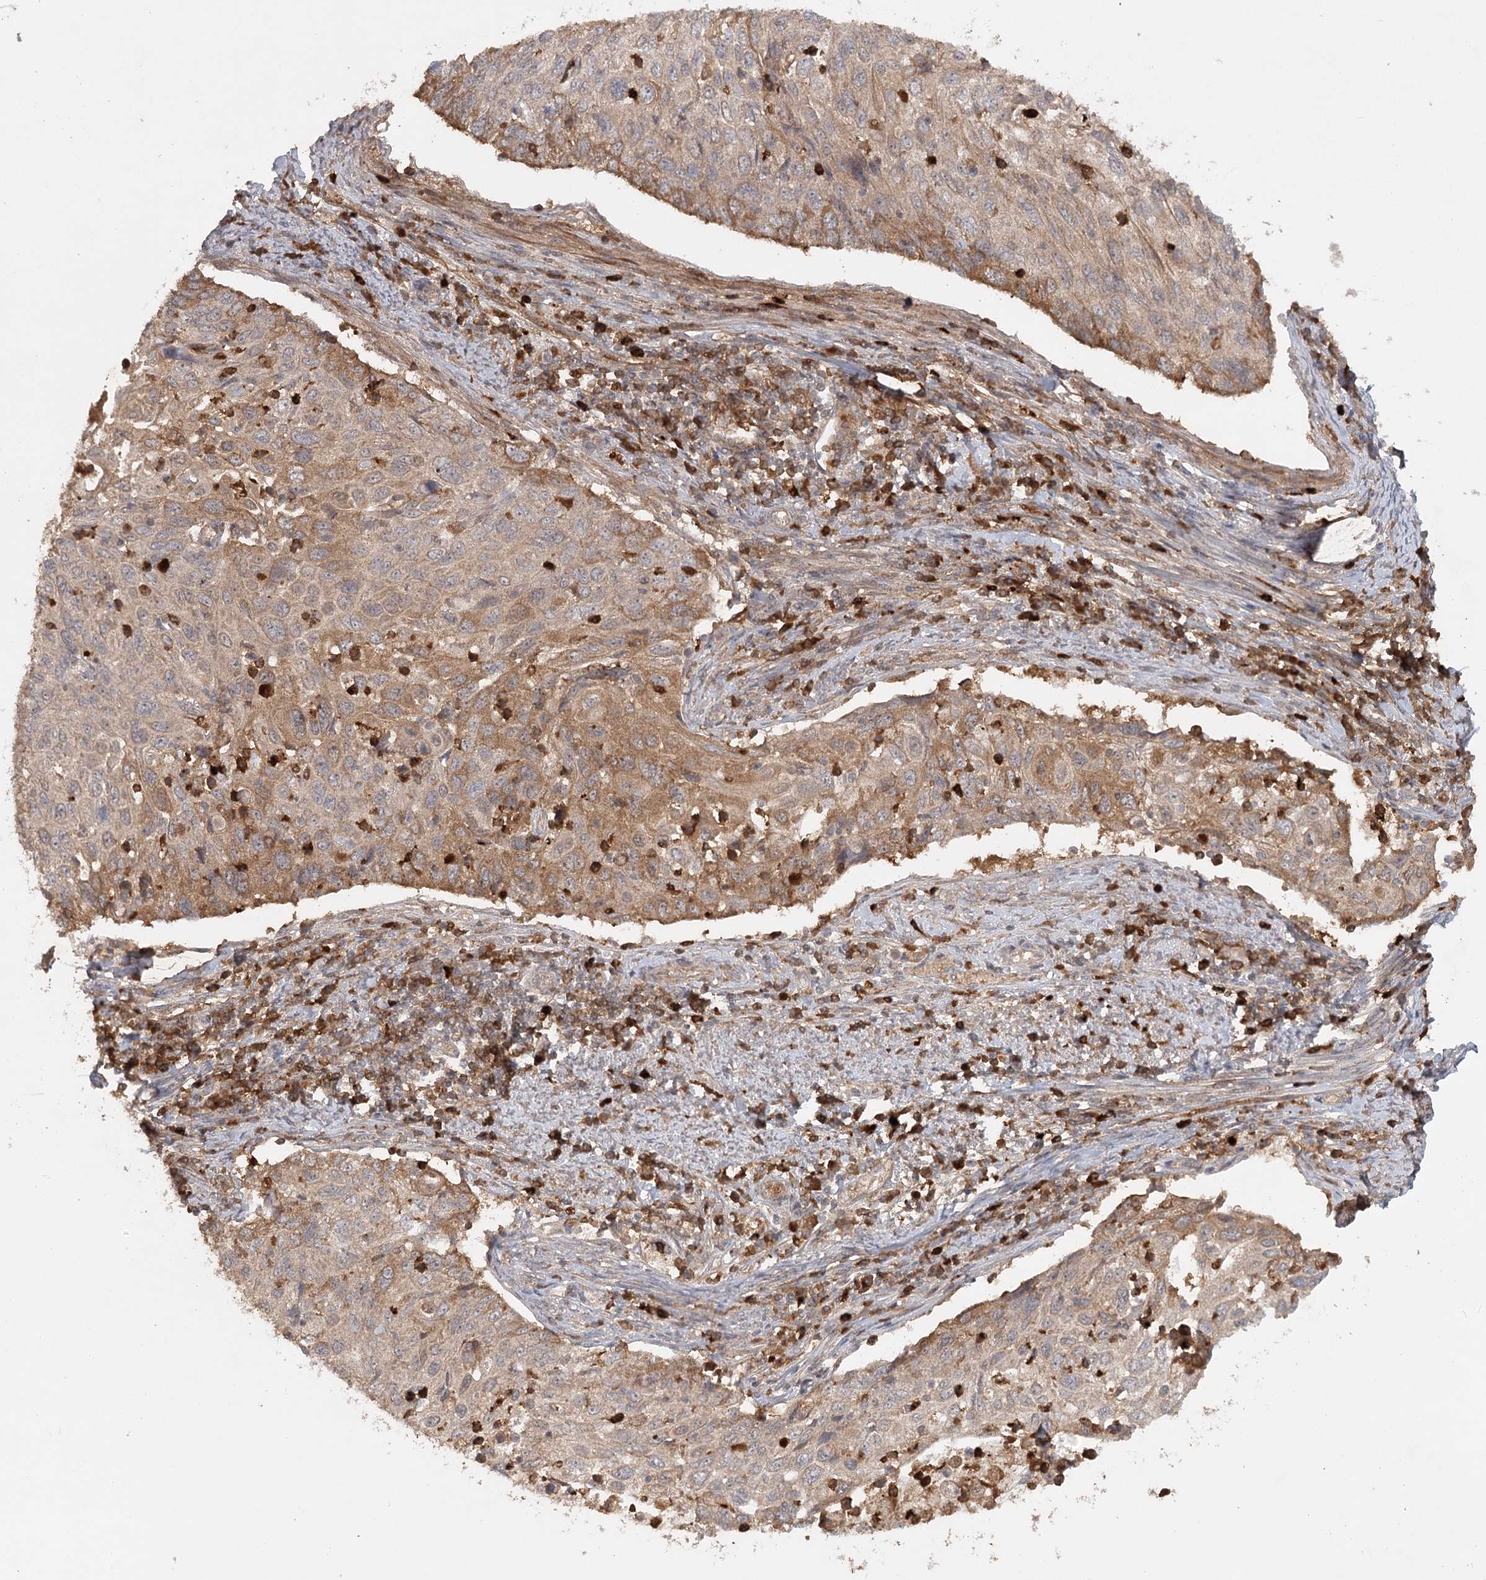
{"staining": {"intensity": "moderate", "quantity": "25%-75%", "location": "cytoplasmic/membranous"}, "tissue": "cervical cancer", "cell_type": "Tumor cells", "image_type": "cancer", "snomed": [{"axis": "morphology", "description": "Squamous cell carcinoma, NOS"}, {"axis": "topography", "description": "Cervix"}], "caption": "A brown stain highlights moderate cytoplasmic/membranous staining of a protein in human cervical cancer tumor cells.", "gene": "ARL13A", "patient": {"sex": "female", "age": 70}}